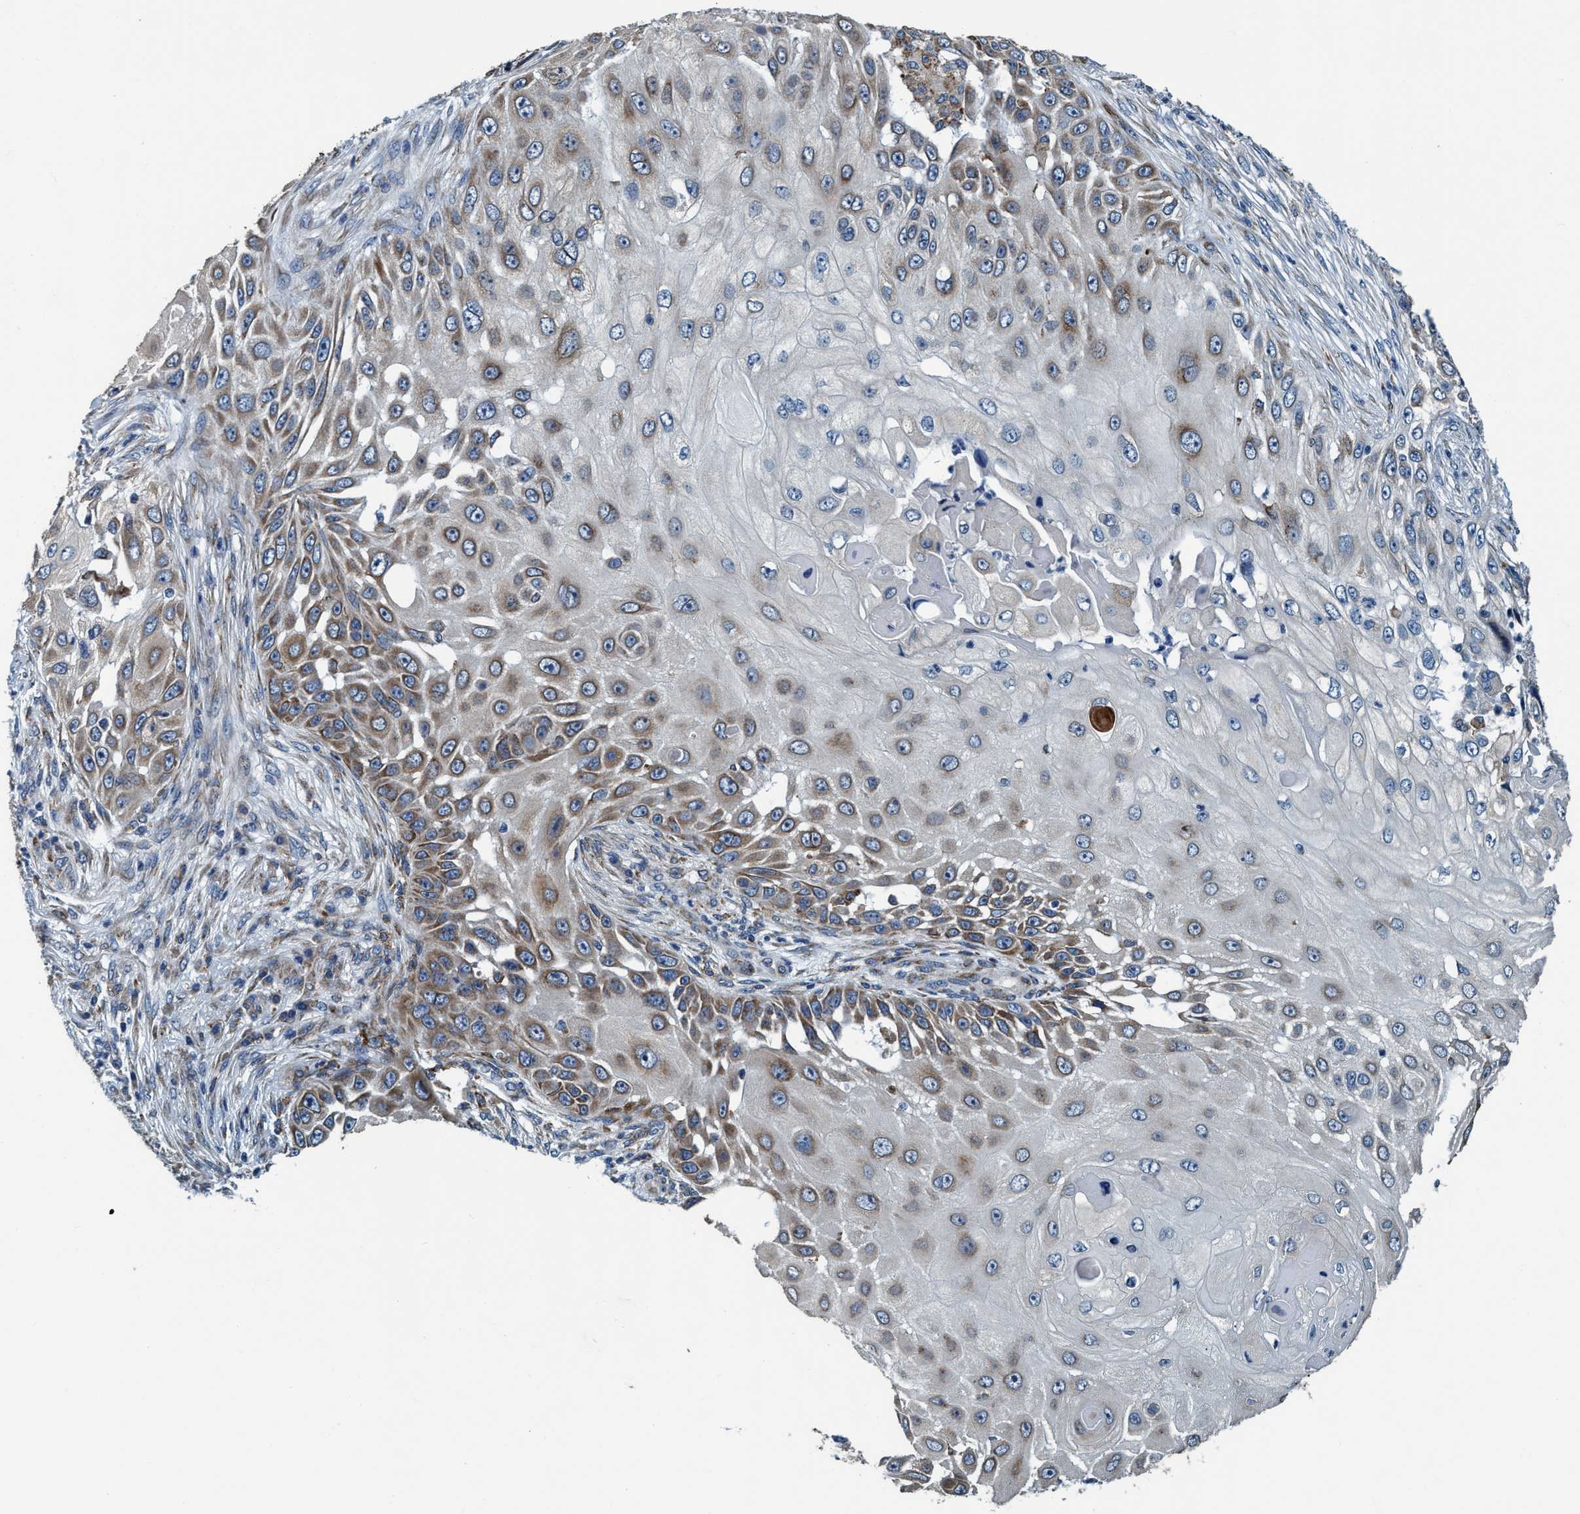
{"staining": {"intensity": "moderate", "quantity": "25%-75%", "location": "cytoplasmic/membranous"}, "tissue": "skin cancer", "cell_type": "Tumor cells", "image_type": "cancer", "snomed": [{"axis": "morphology", "description": "Squamous cell carcinoma, NOS"}, {"axis": "topography", "description": "Skin"}], "caption": "Human skin squamous cell carcinoma stained with a protein marker demonstrates moderate staining in tumor cells.", "gene": "ARMC9", "patient": {"sex": "female", "age": 44}}